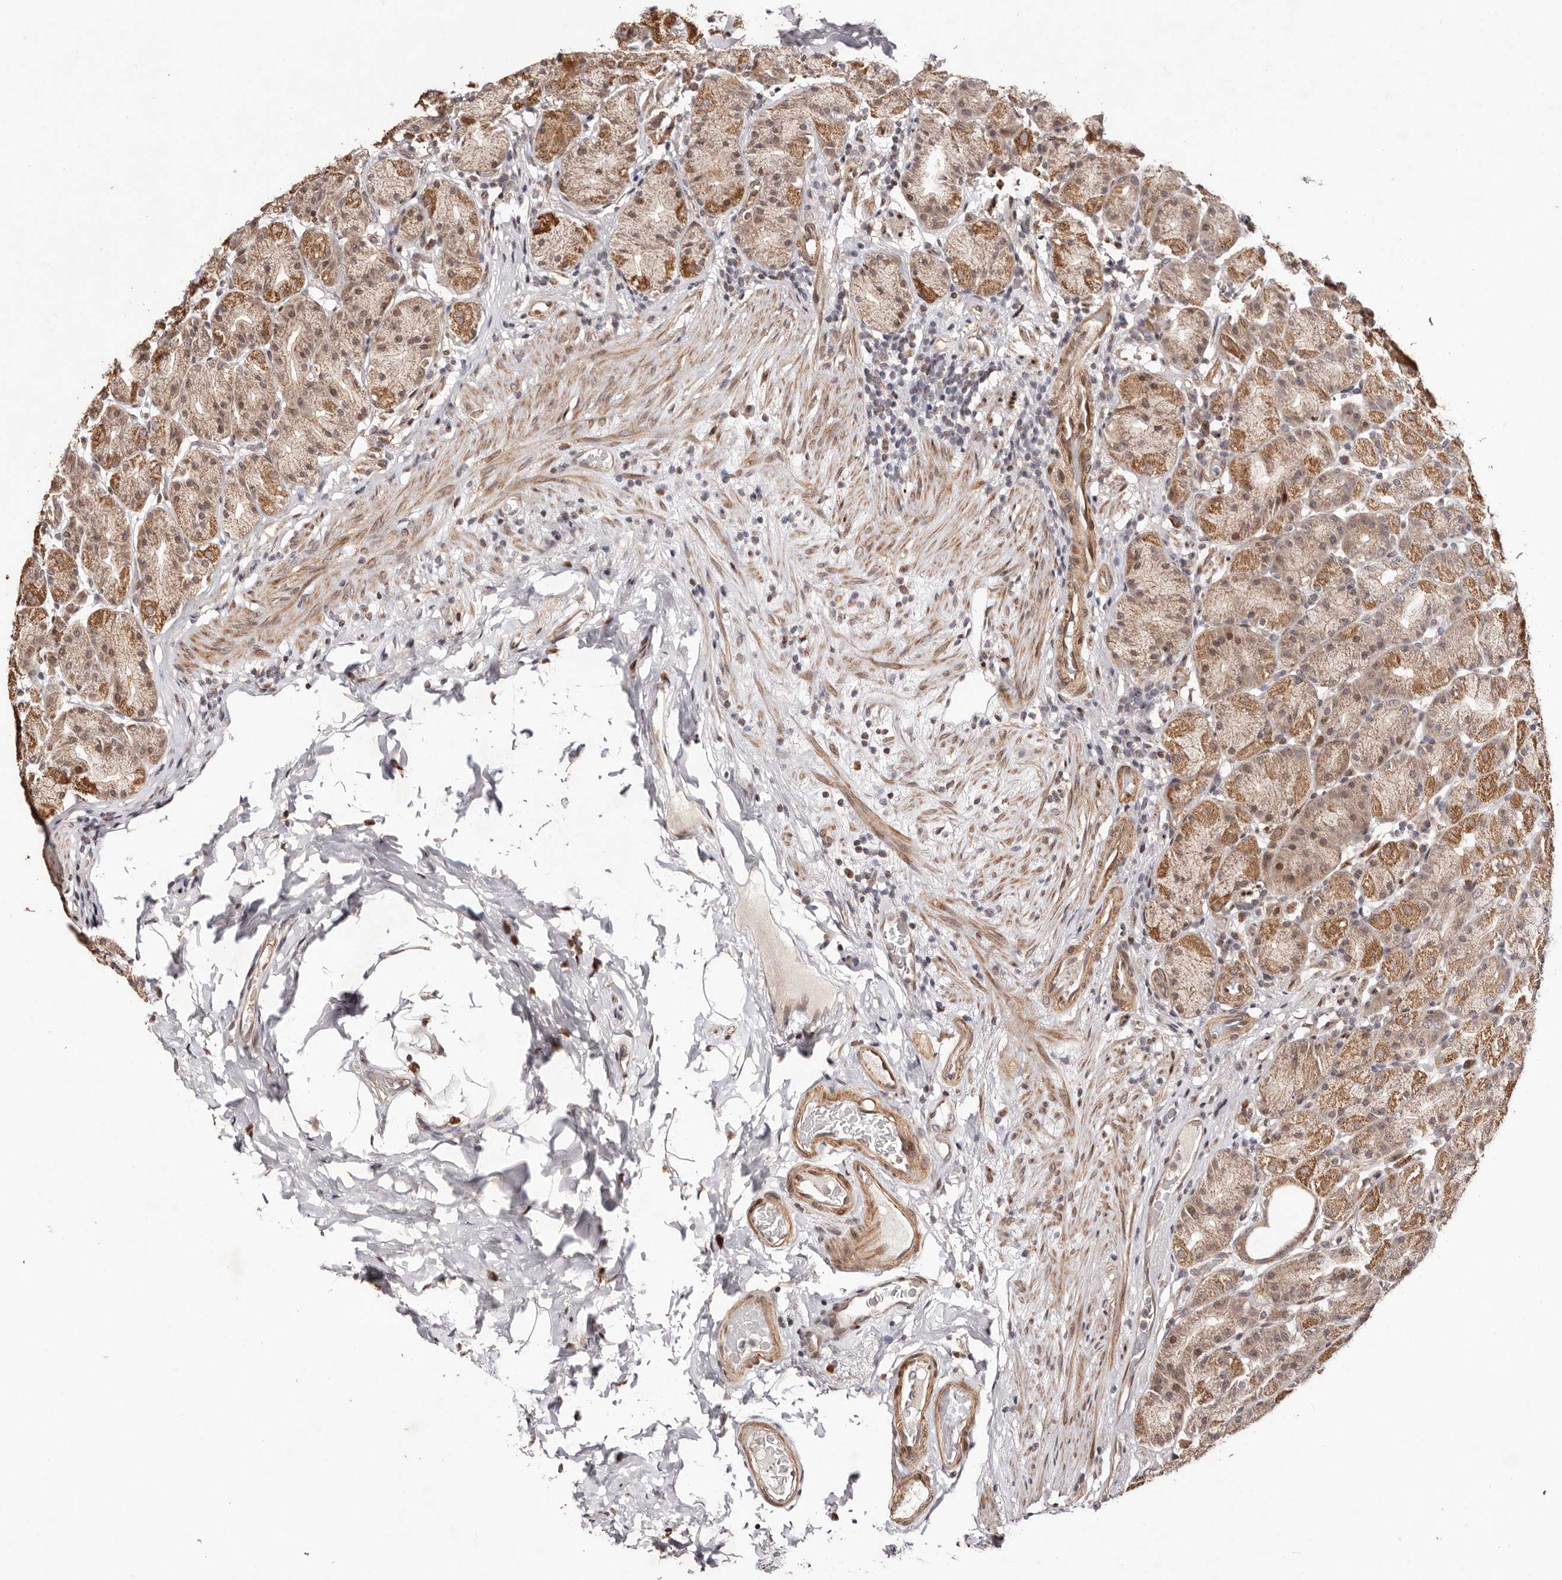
{"staining": {"intensity": "moderate", "quantity": ">75%", "location": "cytoplasmic/membranous,nuclear"}, "tissue": "stomach", "cell_type": "Glandular cells", "image_type": "normal", "snomed": [{"axis": "morphology", "description": "Normal tissue, NOS"}, {"axis": "topography", "description": "Stomach, upper"}], "caption": "IHC histopathology image of unremarkable stomach stained for a protein (brown), which reveals medium levels of moderate cytoplasmic/membranous,nuclear expression in approximately >75% of glandular cells.", "gene": "HIVEP3", "patient": {"sex": "male", "age": 68}}